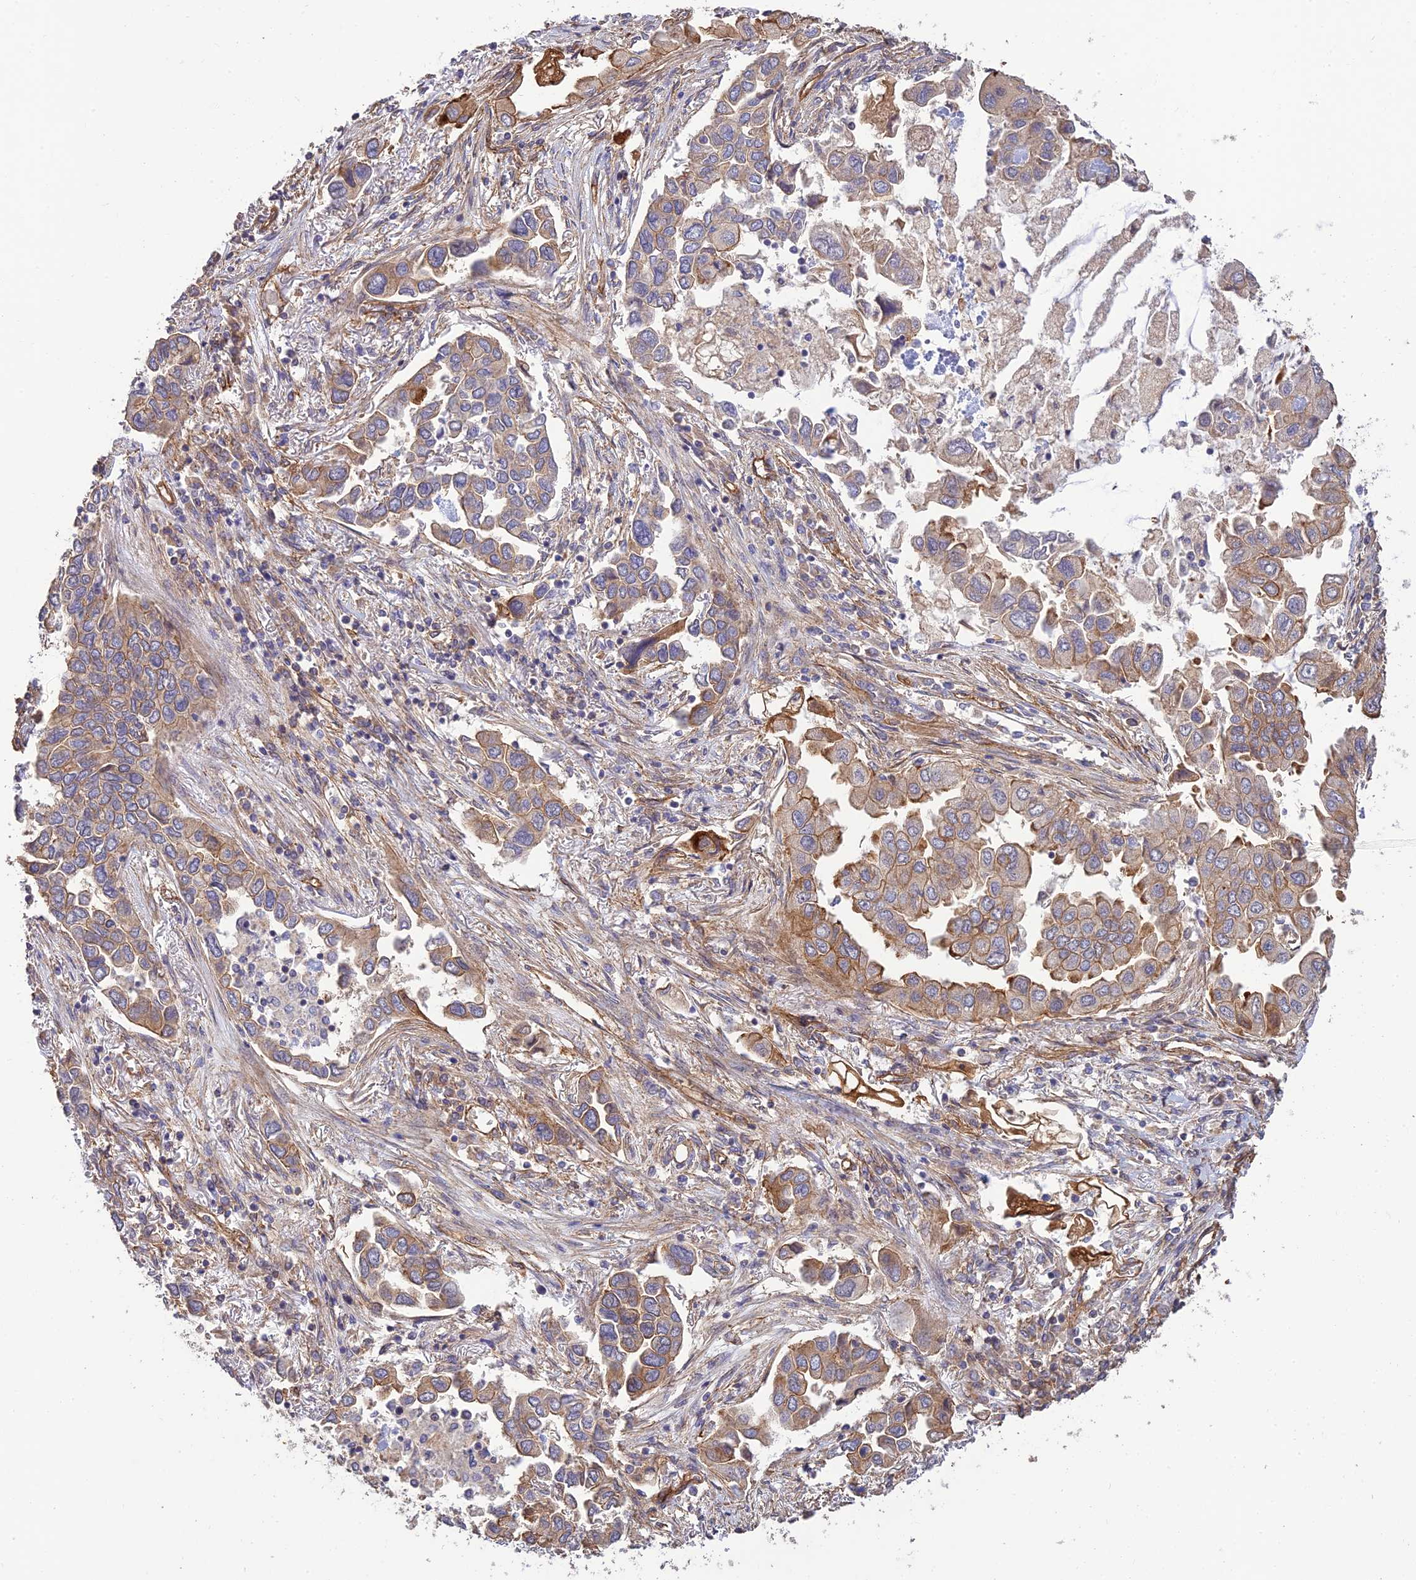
{"staining": {"intensity": "moderate", "quantity": "25%-75%", "location": "cytoplasmic/membranous"}, "tissue": "lung cancer", "cell_type": "Tumor cells", "image_type": "cancer", "snomed": [{"axis": "morphology", "description": "Adenocarcinoma, NOS"}, {"axis": "topography", "description": "Lung"}], "caption": "Immunohistochemistry (DAB) staining of human lung cancer (adenocarcinoma) displays moderate cytoplasmic/membranous protein positivity in approximately 25%-75% of tumor cells. (DAB IHC, brown staining for protein, blue staining for nuclei).", "gene": "HOMER2", "patient": {"sex": "female", "age": 76}}